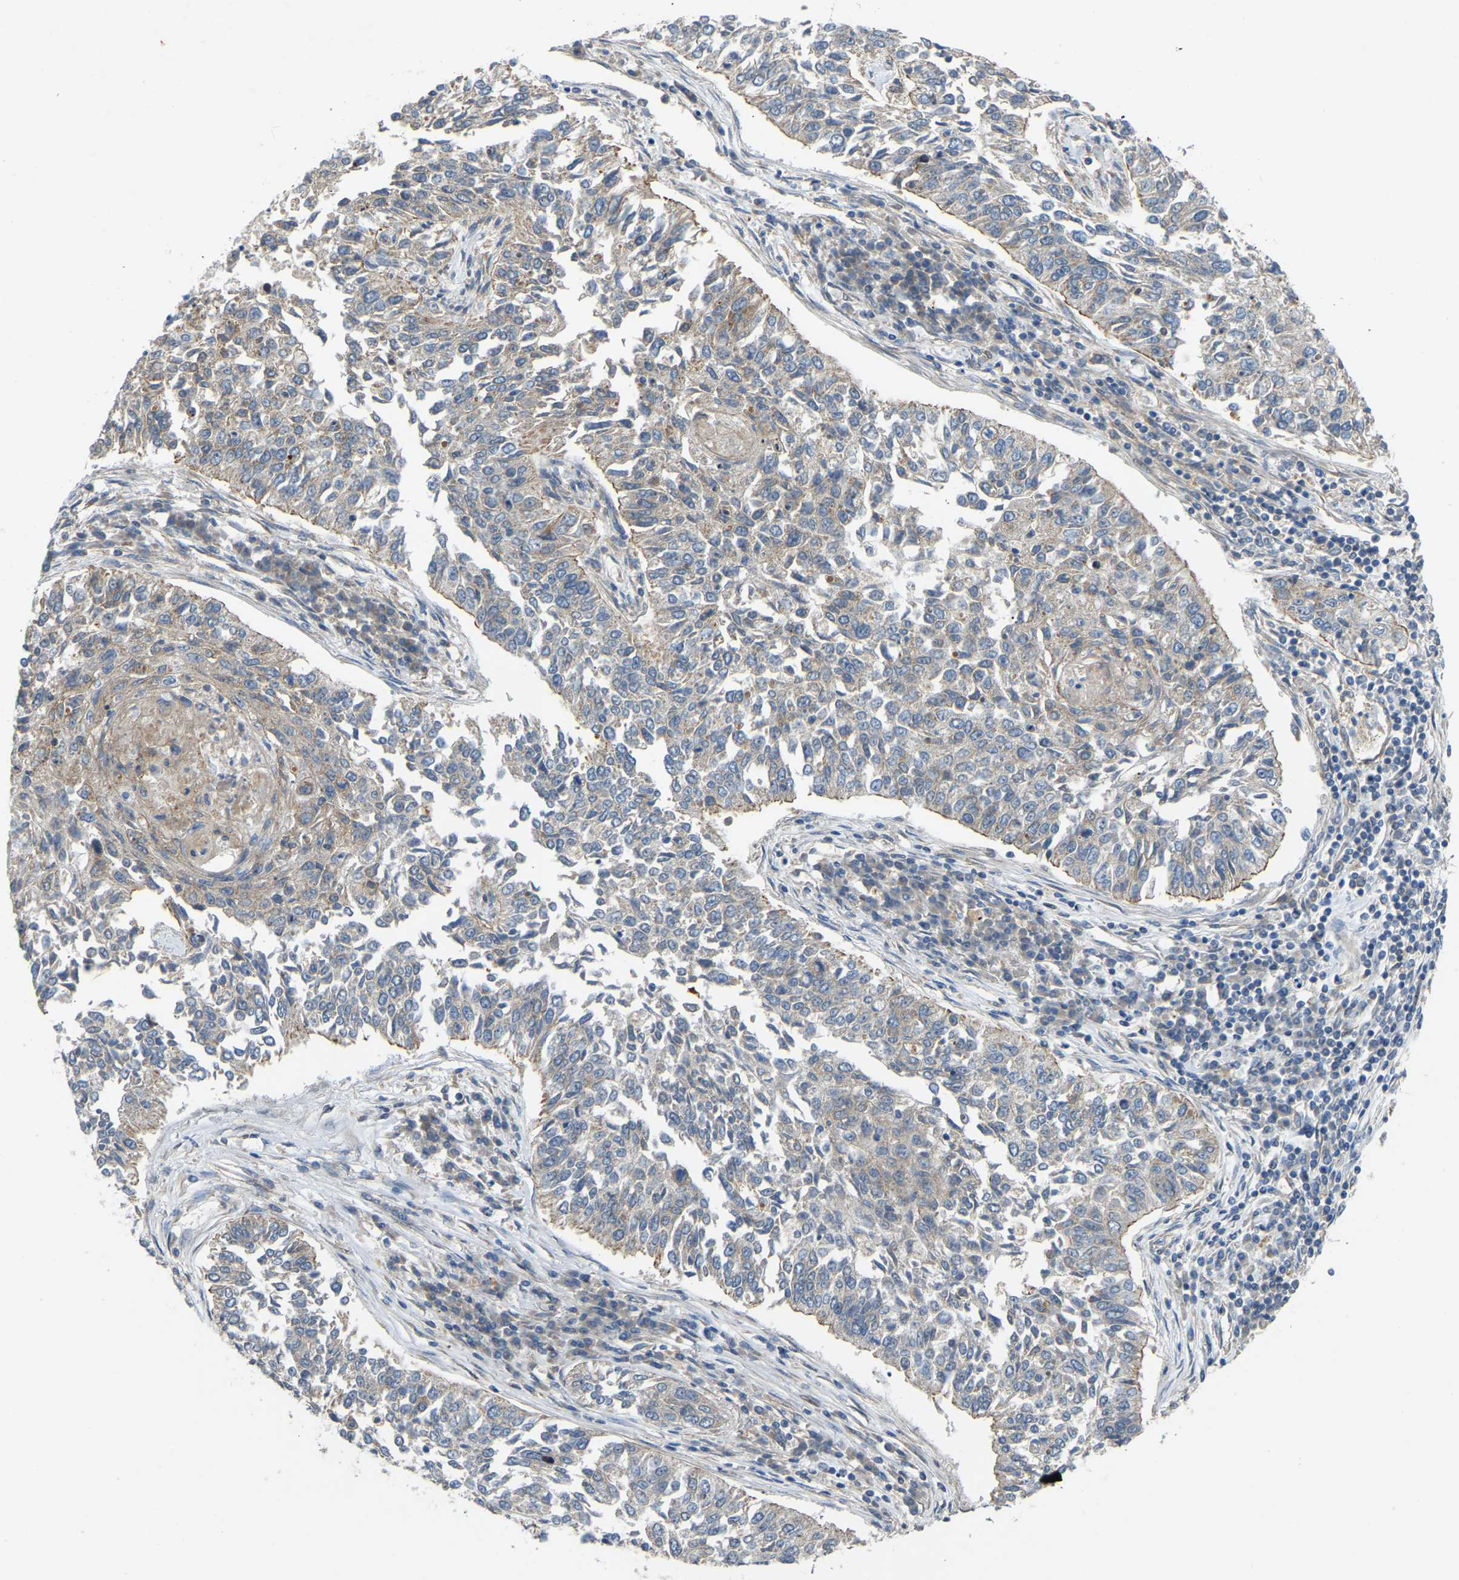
{"staining": {"intensity": "weak", "quantity": "25%-75%", "location": "cytoplasmic/membranous"}, "tissue": "lung cancer", "cell_type": "Tumor cells", "image_type": "cancer", "snomed": [{"axis": "morphology", "description": "Normal tissue, NOS"}, {"axis": "morphology", "description": "Squamous cell carcinoma, NOS"}, {"axis": "topography", "description": "Cartilage tissue"}, {"axis": "topography", "description": "Bronchus"}, {"axis": "topography", "description": "Lung"}], "caption": "Lung cancer (squamous cell carcinoma) was stained to show a protein in brown. There is low levels of weak cytoplasmic/membranous positivity in approximately 25%-75% of tumor cells.", "gene": "C21orf91", "patient": {"sex": "female", "age": 49}}